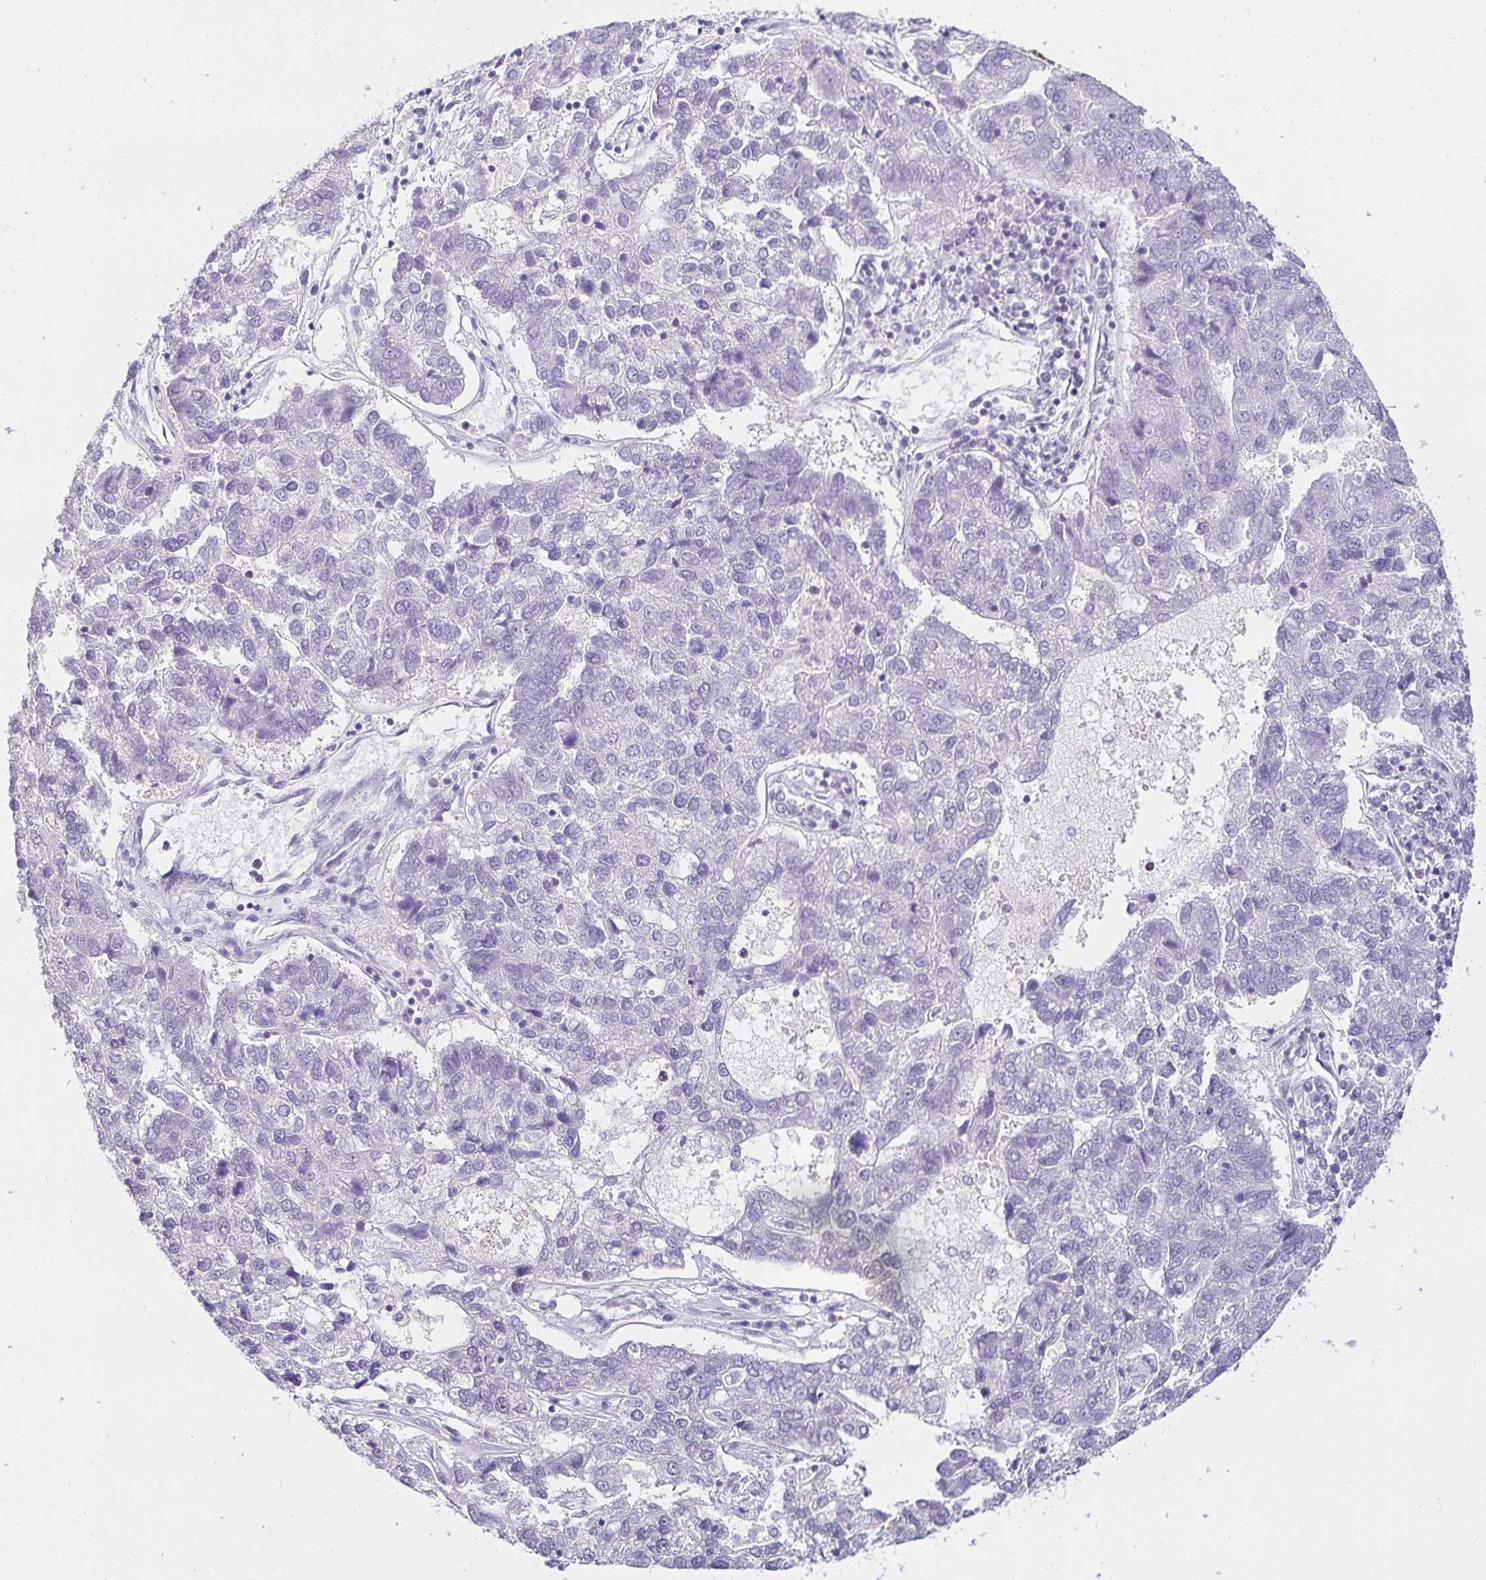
{"staining": {"intensity": "negative", "quantity": "none", "location": "none"}, "tissue": "pancreatic cancer", "cell_type": "Tumor cells", "image_type": "cancer", "snomed": [{"axis": "morphology", "description": "Adenocarcinoma, NOS"}, {"axis": "topography", "description": "Pancreas"}], "caption": "IHC of pancreatic cancer (adenocarcinoma) reveals no expression in tumor cells.", "gene": "RIMS4", "patient": {"sex": "female", "age": 61}}